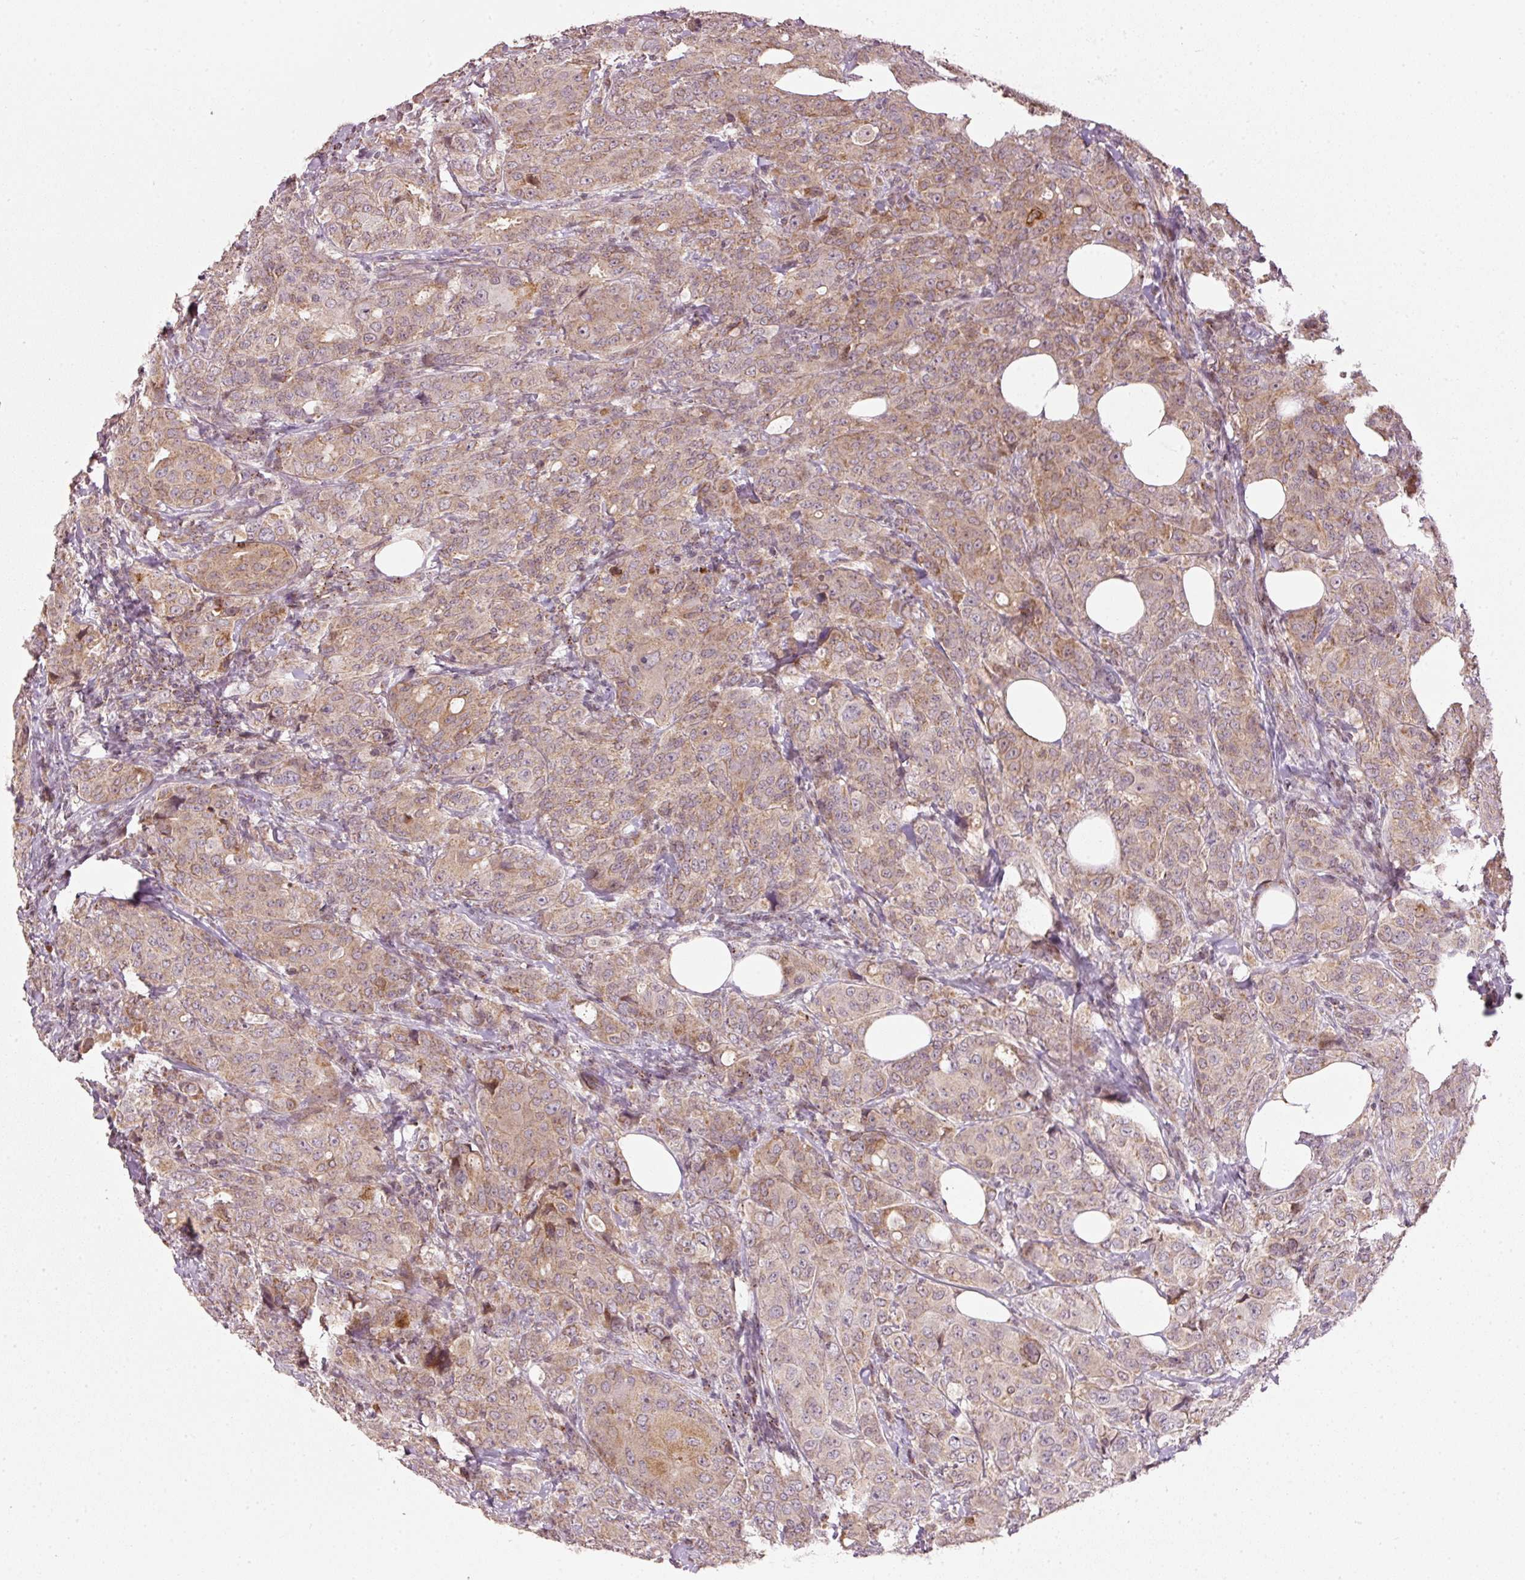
{"staining": {"intensity": "moderate", "quantity": ">75%", "location": "cytoplasmic/membranous"}, "tissue": "breast cancer", "cell_type": "Tumor cells", "image_type": "cancer", "snomed": [{"axis": "morphology", "description": "Duct carcinoma"}, {"axis": "topography", "description": "Breast"}], "caption": "A micrograph of invasive ductal carcinoma (breast) stained for a protein shows moderate cytoplasmic/membranous brown staining in tumor cells.", "gene": "TOB2", "patient": {"sex": "female", "age": 43}}